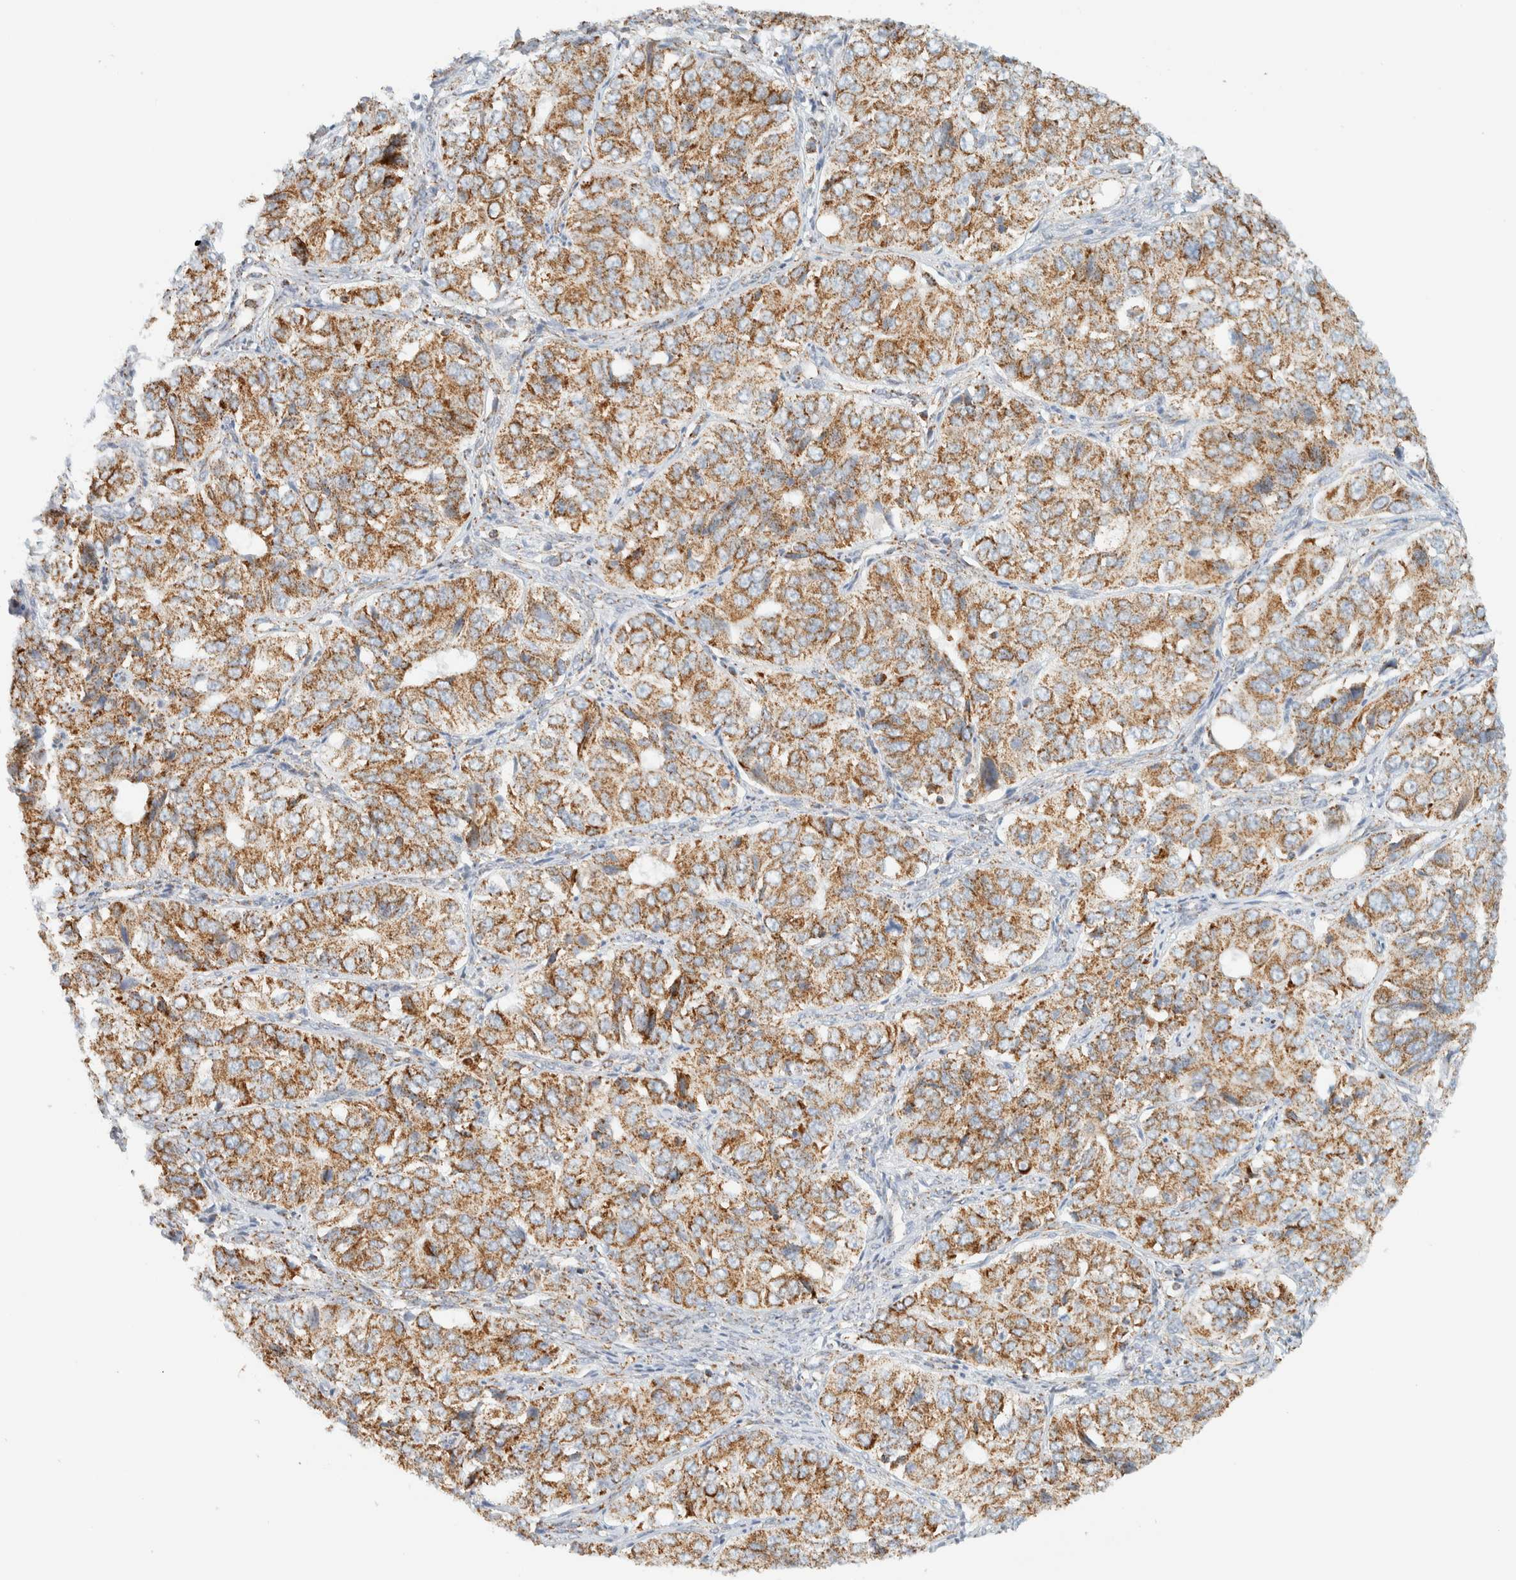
{"staining": {"intensity": "moderate", "quantity": ">75%", "location": "cytoplasmic/membranous"}, "tissue": "ovarian cancer", "cell_type": "Tumor cells", "image_type": "cancer", "snomed": [{"axis": "morphology", "description": "Carcinoma, endometroid"}, {"axis": "topography", "description": "Ovary"}], "caption": "Protein analysis of ovarian cancer (endometroid carcinoma) tissue exhibits moderate cytoplasmic/membranous expression in approximately >75% of tumor cells.", "gene": "KIFAP3", "patient": {"sex": "female", "age": 51}}